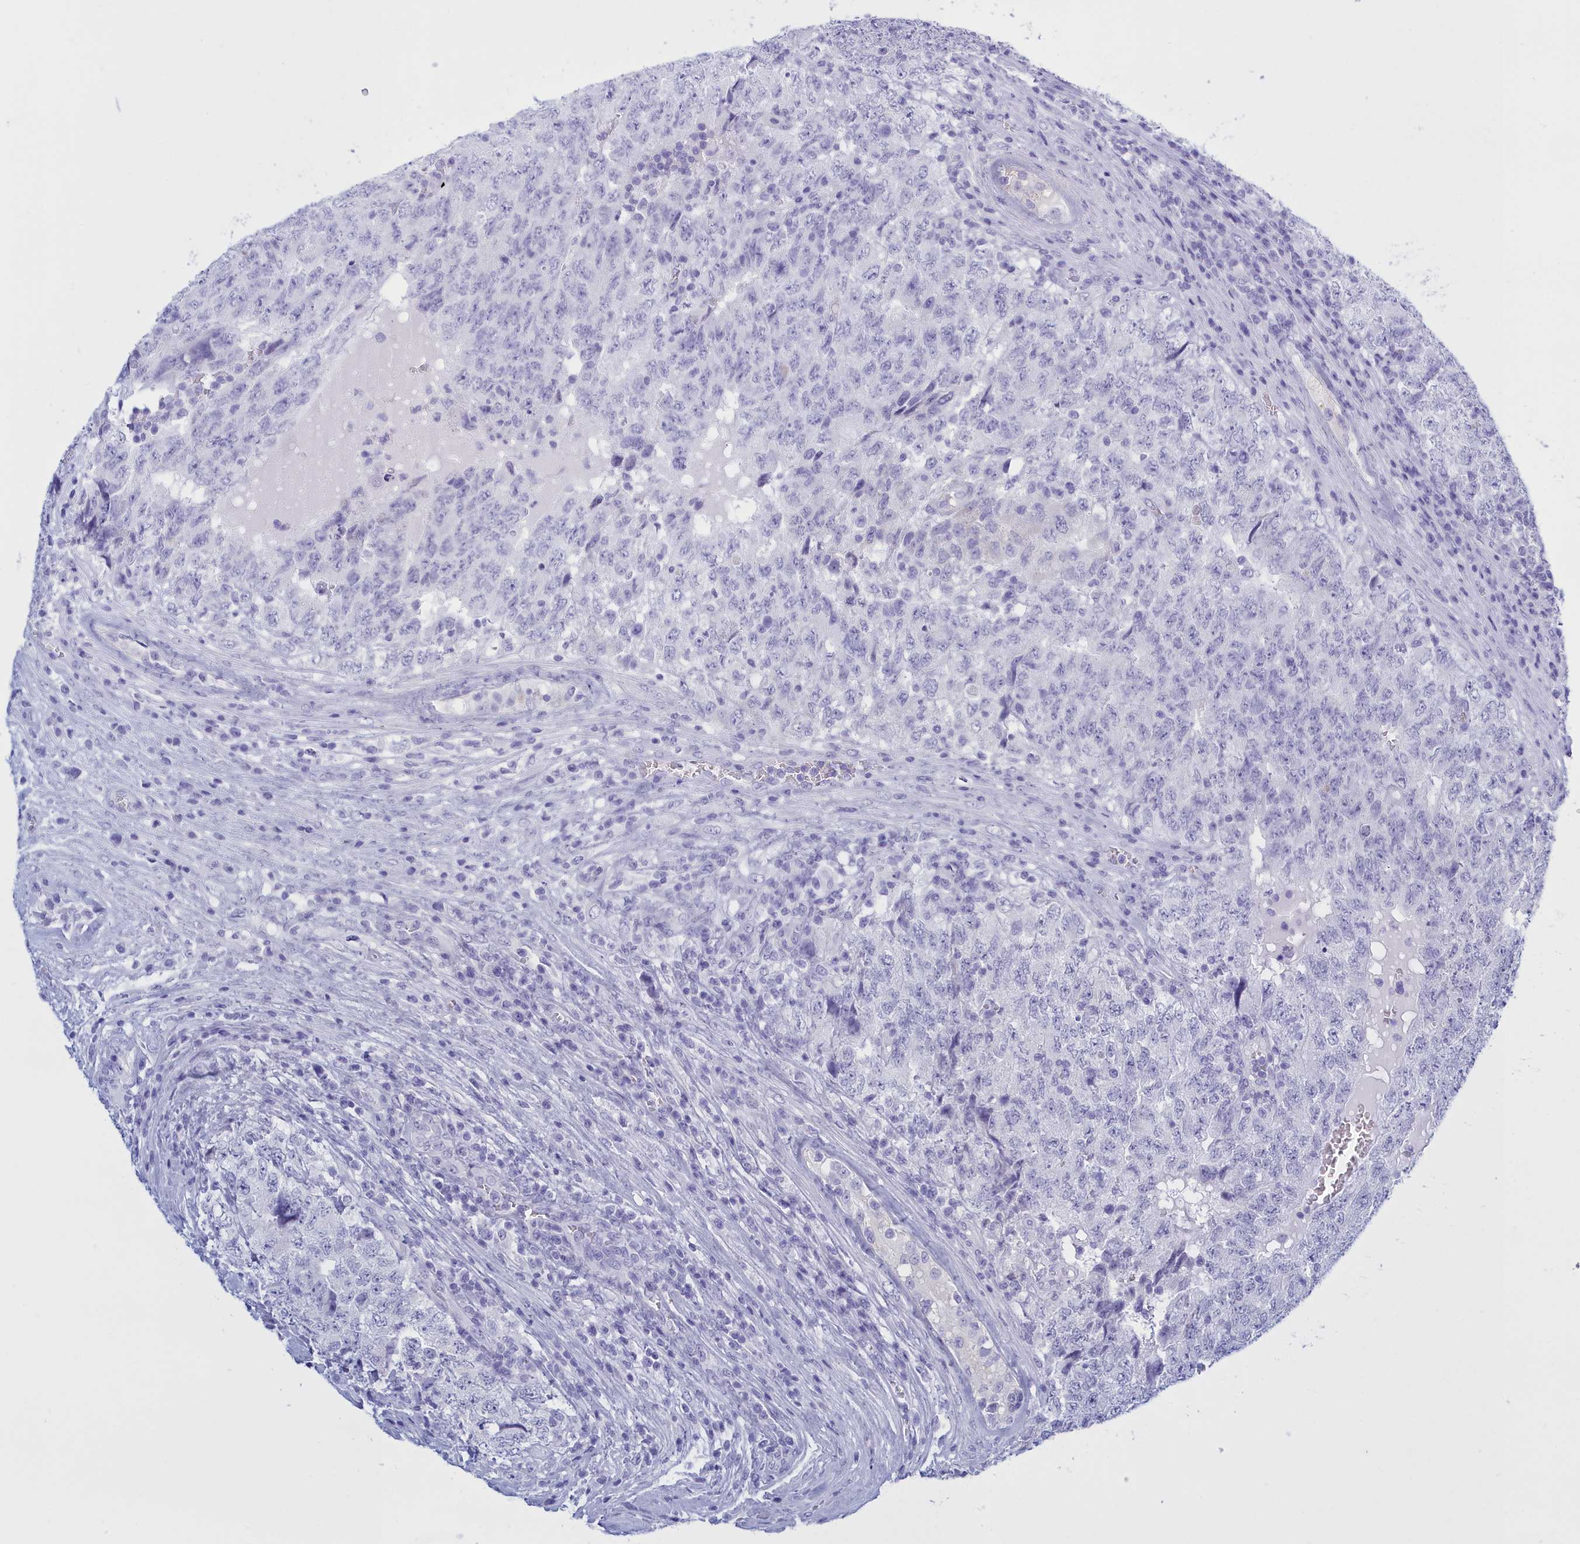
{"staining": {"intensity": "negative", "quantity": "none", "location": "none"}, "tissue": "testis cancer", "cell_type": "Tumor cells", "image_type": "cancer", "snomed": [{"axis": "morphology", "description": "Carcinoma, Embryonal, NOS"}, {"axis": "topography", "description": "Testis"}], "caption": "Immunohistochemical staining of human embryonal carcinoma (testis) exhibits no significant expression in tumor cells.", "gene": "TMEM97", "patient": {"sex": "male", "age": 34}}